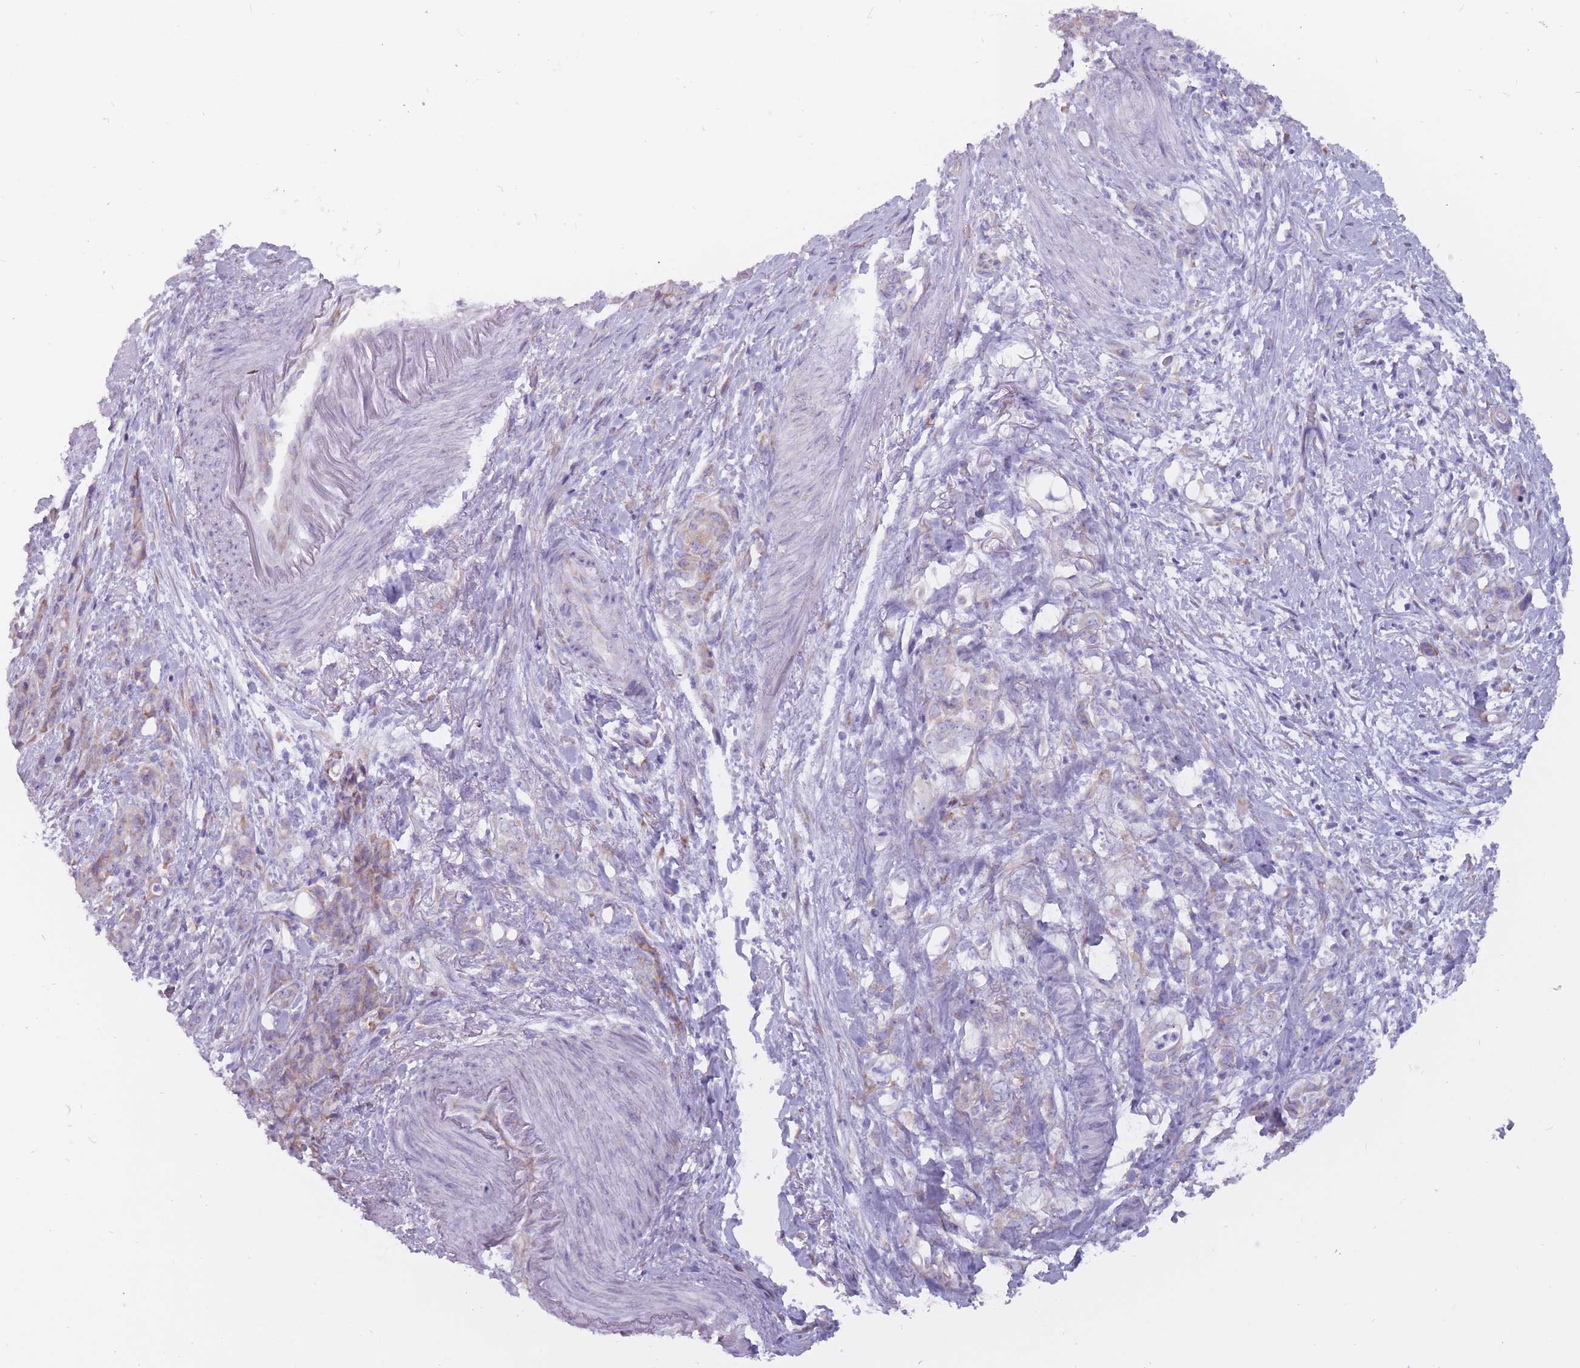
{"staining": {"intensity": "weak", "quantity": "25%-75%", "location": "cytoplasmic/membranous"}, "tissue": "stomach cancer", "cell_type": "Tumor cells", "image_type": "cancer", "snomed": [{"axis": "morphology", "description": "Normal tissue, NOS"}, {"axis": "morphology", "description": "Adenocarcinoma, NOS"}, {"axis": "topography", "description": "Stomach"}], "caption": "Protein expression analysis of stomach cancer (adenocarcinoma) demonstrates weak cytoplasmic/membranous expression in about 25%-75% of tumor cells.", "gene": "RPL18", "patient": {"sex": "female", "age": 79}}